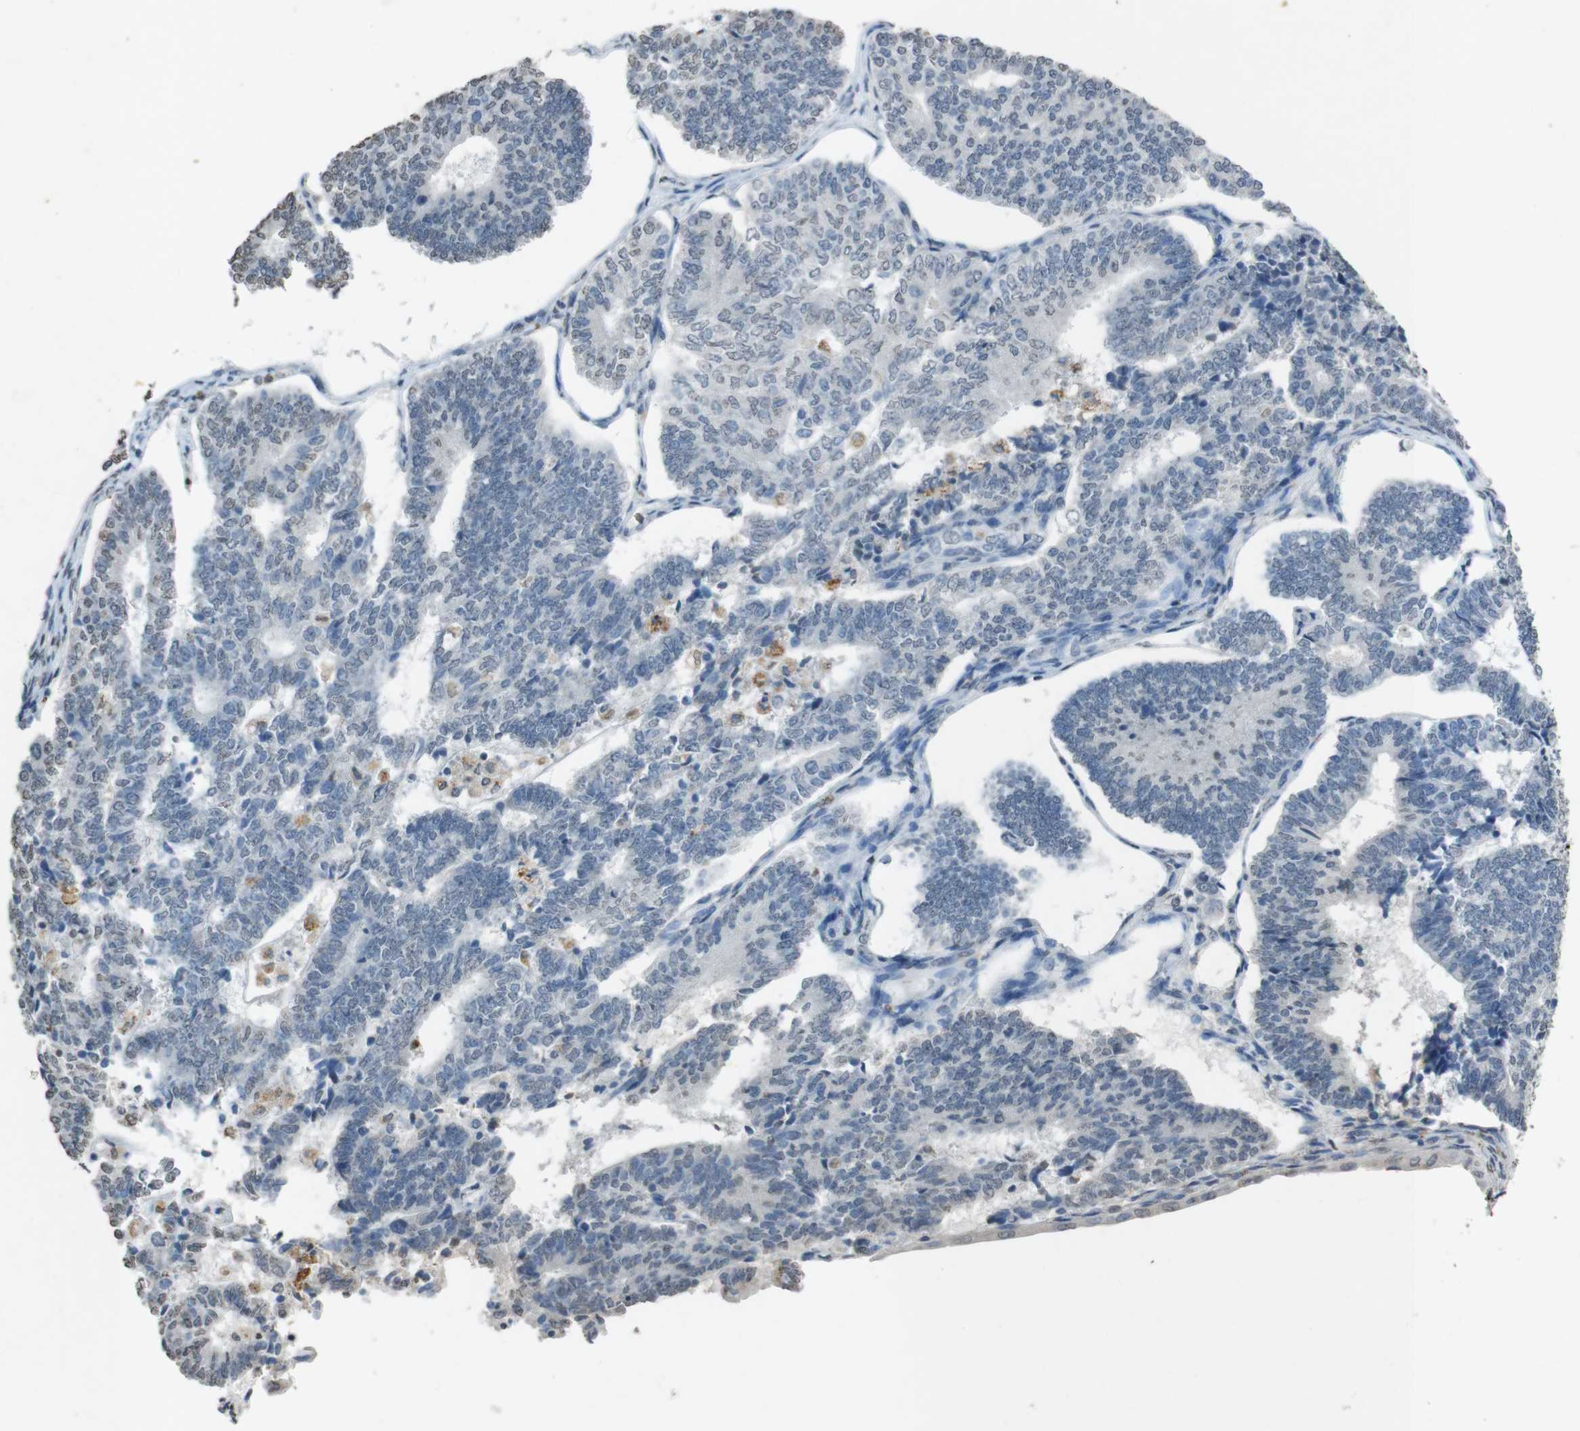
{"staining": {"intensity": "negative", "quantity": "none", "location": "none"}, "tissue": "endometrial cancer", "cell_type": "Tumor cells", "image_type": "cancer", "snomed": [{"axis": "morphology", "description": "Adenocarcinoma, NOS"}, {"axis": "topography", "description": "Endometrium"}], "caption": "This is a image of immunohistochemistry staining of adenocarcinoma (endometrial), which shows no staining in tumor cells. (DAB immunohistochemistry (IHC) visualized using brightfield microscopy, high magnification).", "gene": "STBD1", "patient": {"sex": "female", "age": 70}}